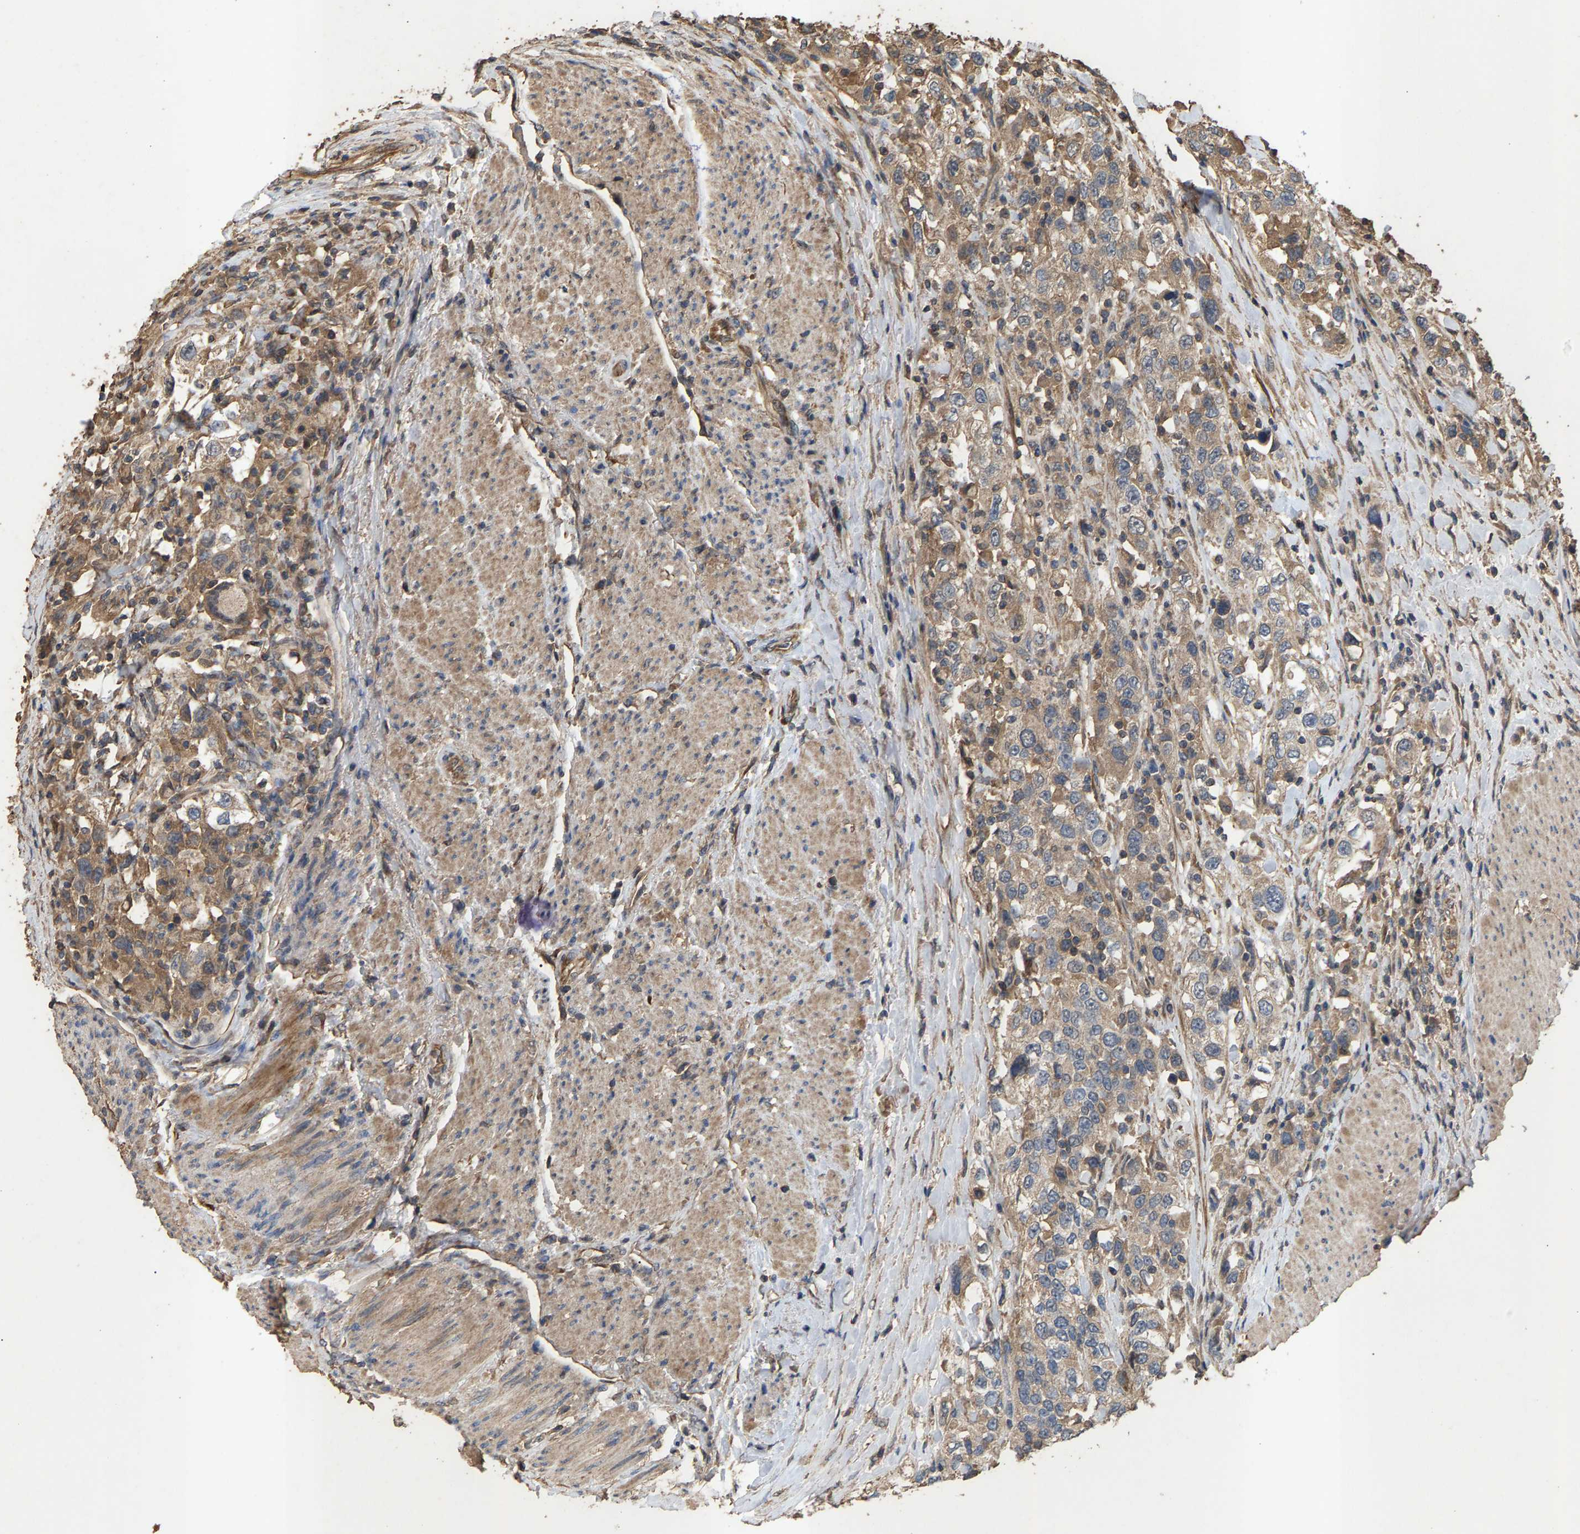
{"staining": {"intensity": "weak", "quantity": ">75%", "location": "cytoplasmic/membranous"}, "tissue": "urothelial cancer", "cell_type": "Tumor cells", "image_type": "cancer", "snomed": [{"axis": "morphology", "description": "Urothelial carcinoma, High grade"}, {"axis": "topography", "description": "Urinary bladder"}], "caption": "This is a photomicrograph of immunohistochemistry (IHC) staining of urothelial carcinoma (high-grade), which shows weak staining in the cytoplasmic/membranous of tumor cells.", "gene": "HTRA3", "patient": {"sex": "female", "age": 80}}